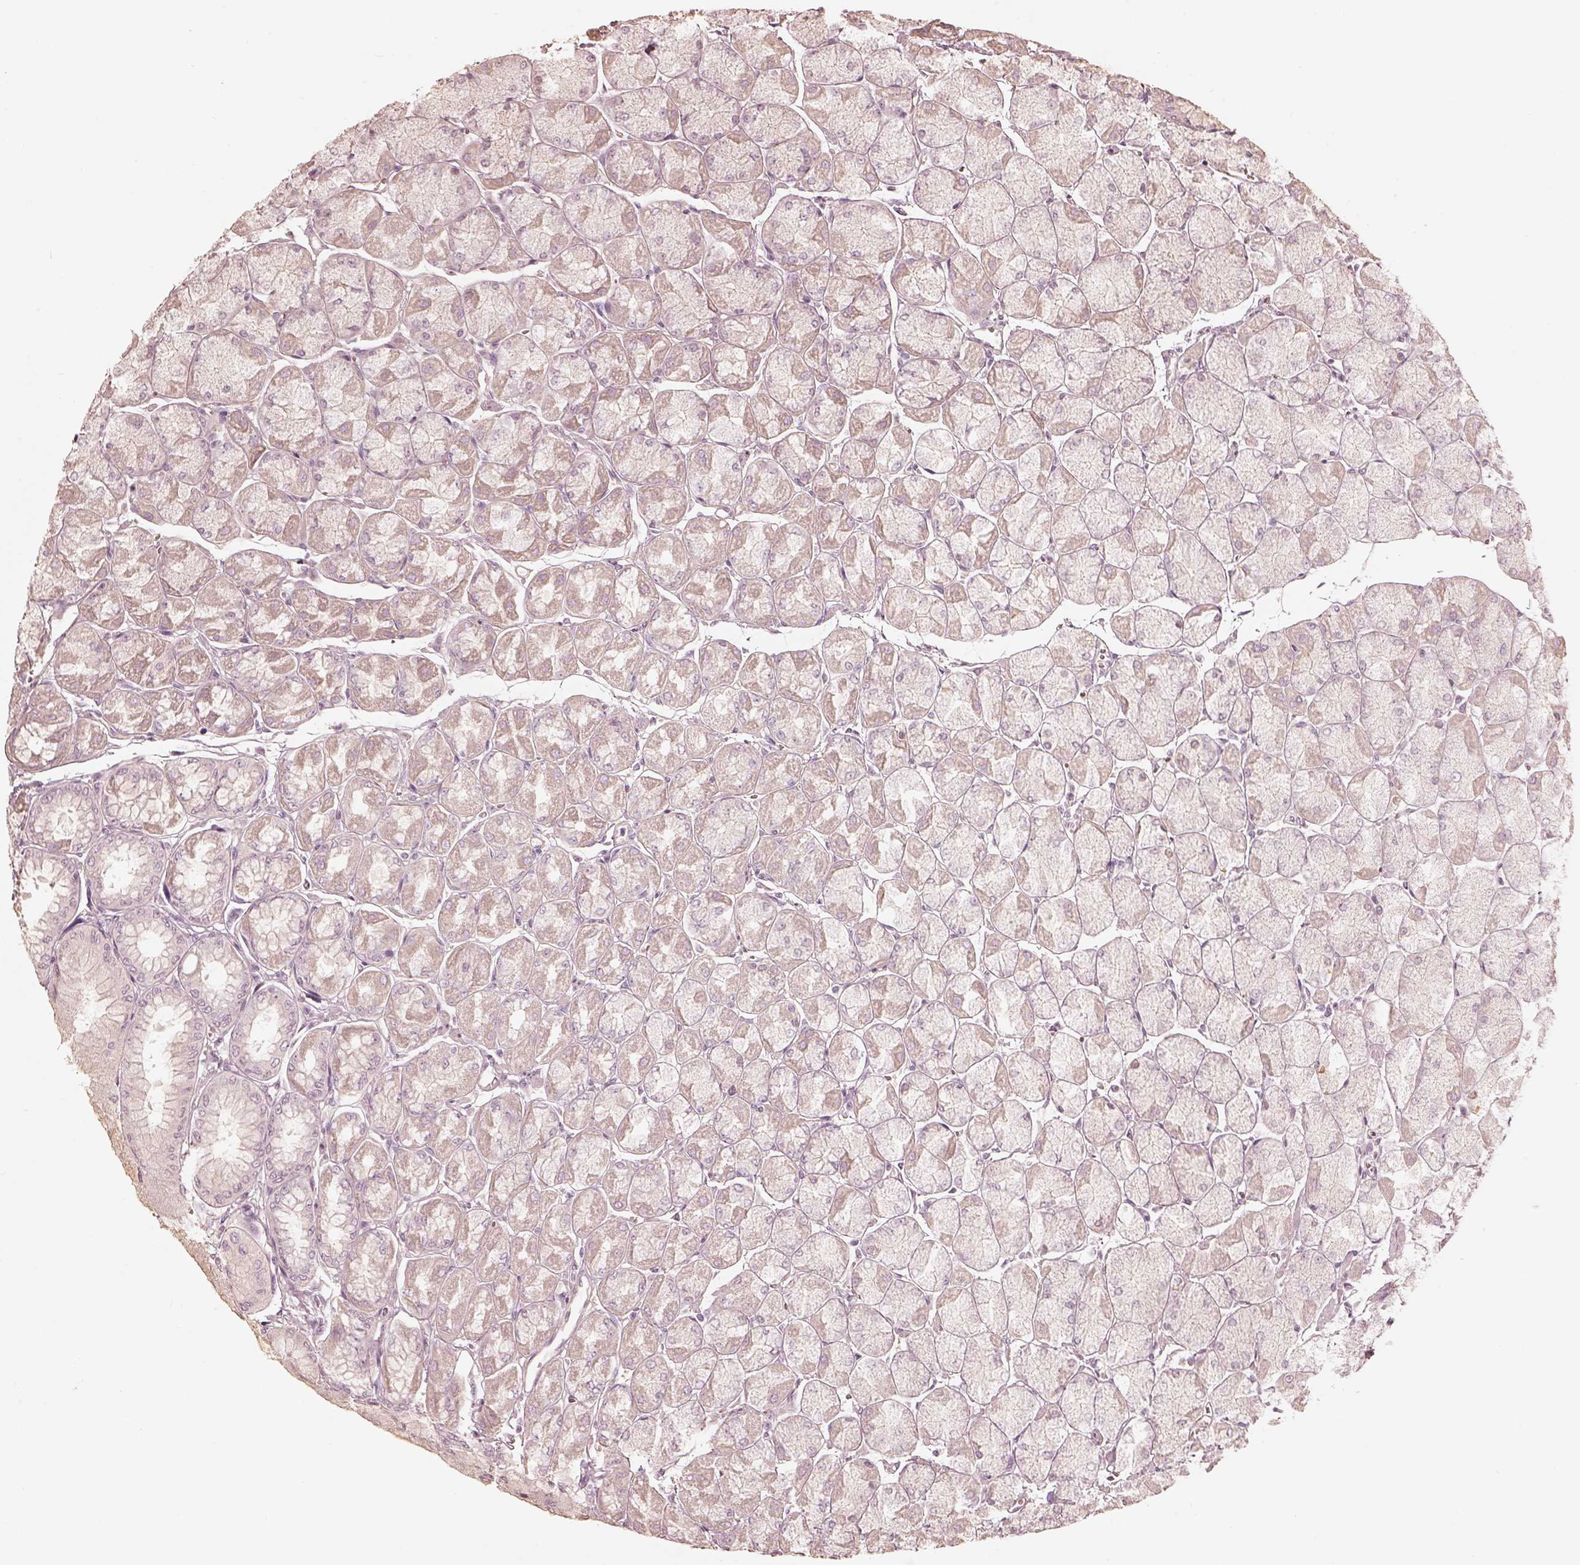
{"staining": {"intensity": "negative", "quantity": "none", "location": "none"}, "tissue": "stomach", "cell_type": "Glandular cells", "image_type": "normal", "snomed": [{"axis": "morphology", "description": "Normal tissue, NOS"}, {"axis": "topography", "description": "Stomach, upper"}], "caption": "IHC histopathology image of normal stomach stained for a protein (brown), which reveals no positivity in glandular cells.", "gene": "FMNL2", "patient": {"sex": "male", "age": 60}}